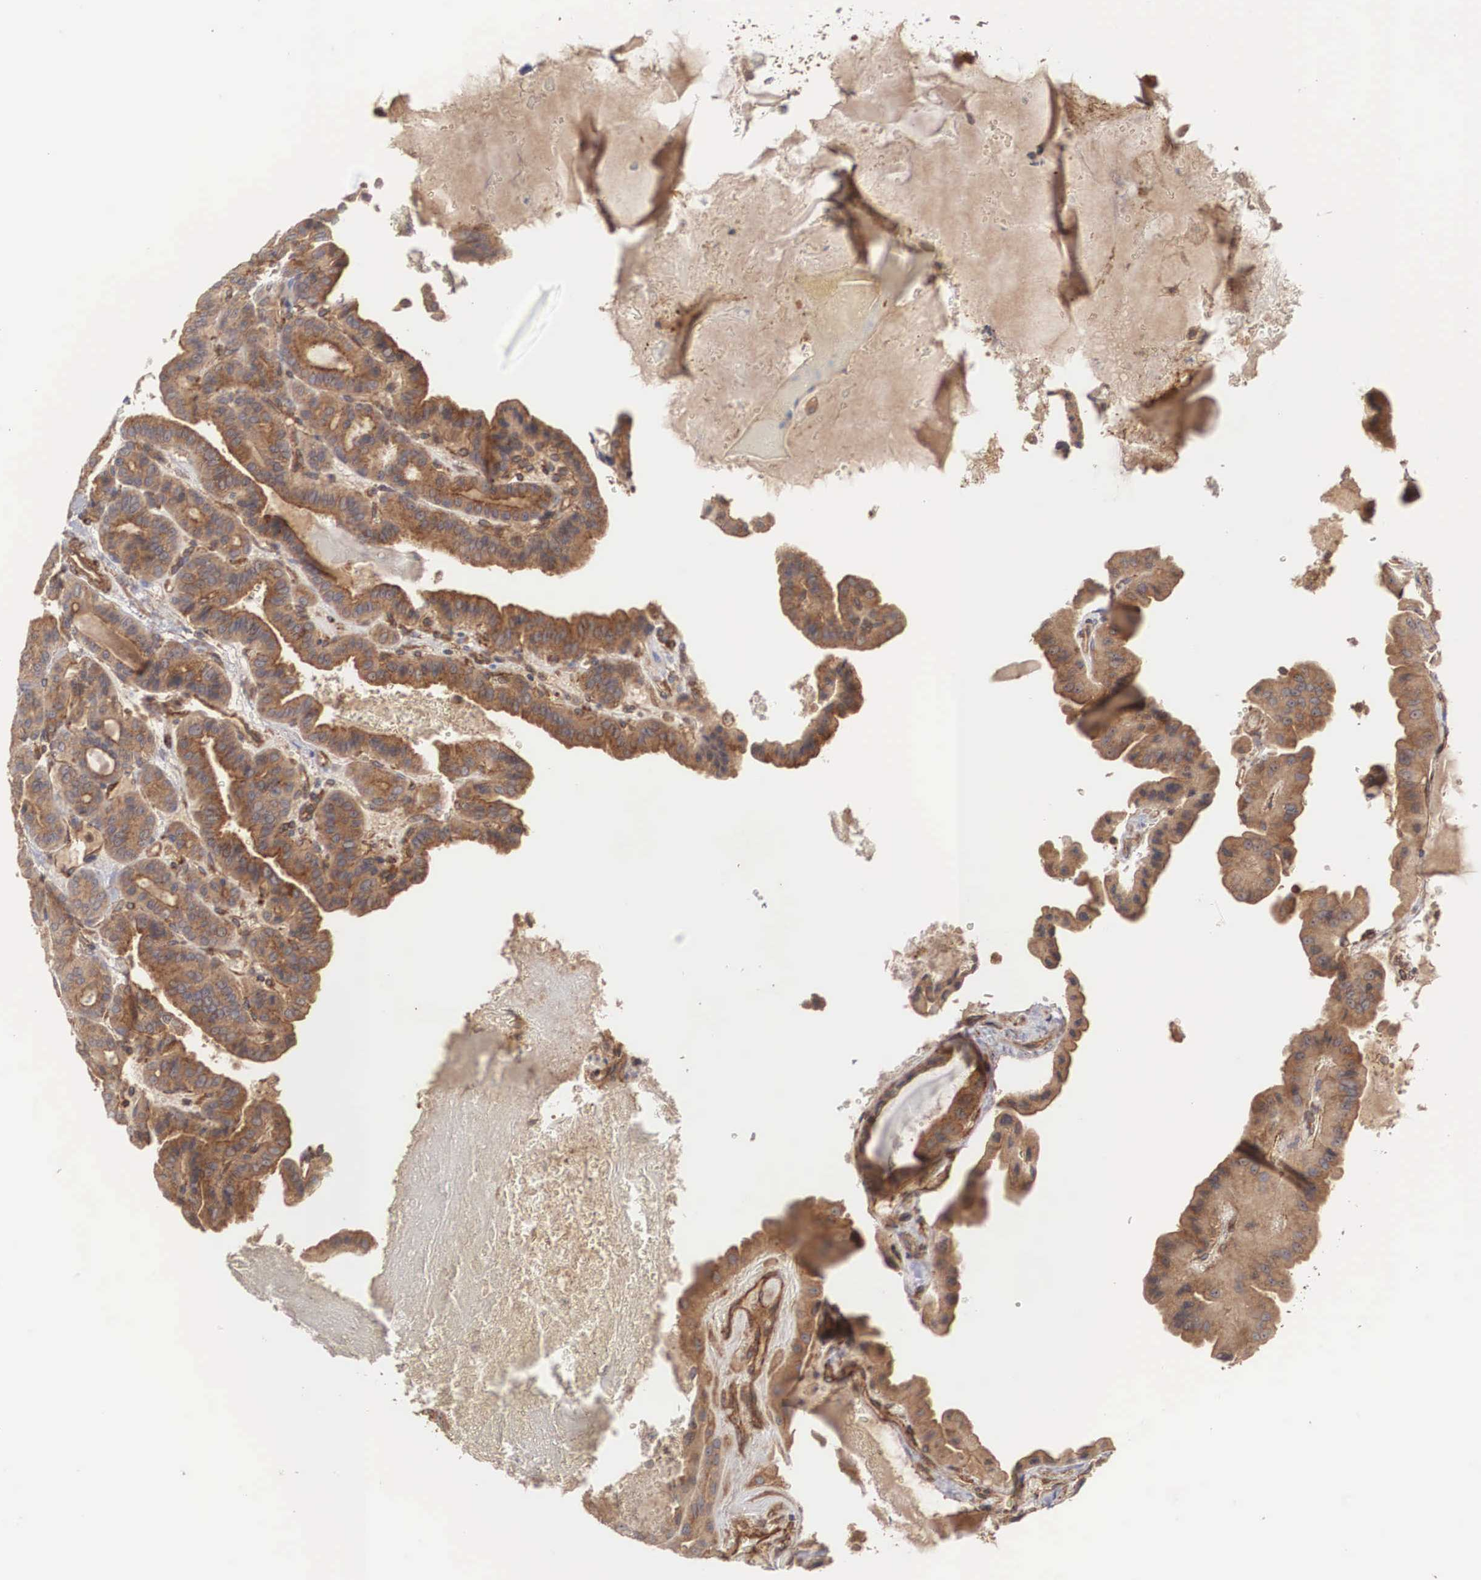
{"staining": {"intensity": "strong", "quantity": ">75%", "location": "cytoplasmic/membranous"}, "tissue": "thyroid cancer", "cell_type": "Tumor cells", "image_type": "cancer", "snomed": [{"axis": "morphology", "description": "Papillary adenocarcinoma, NOS"}, {"axis": "topography", "description": "Thyroid gland"}], "caption": "An immunohistochemistry (IHC) image of tumor tissue is shown. Protein staining in brown shows strong cytoplasmic/membranous positivity in thyroid cancer within tumor cells. (Brightfield microscopy of DAB IHC at high magnification).", "gene": "ARMCX4", "patient": {"sex": "male", "age": 87}}